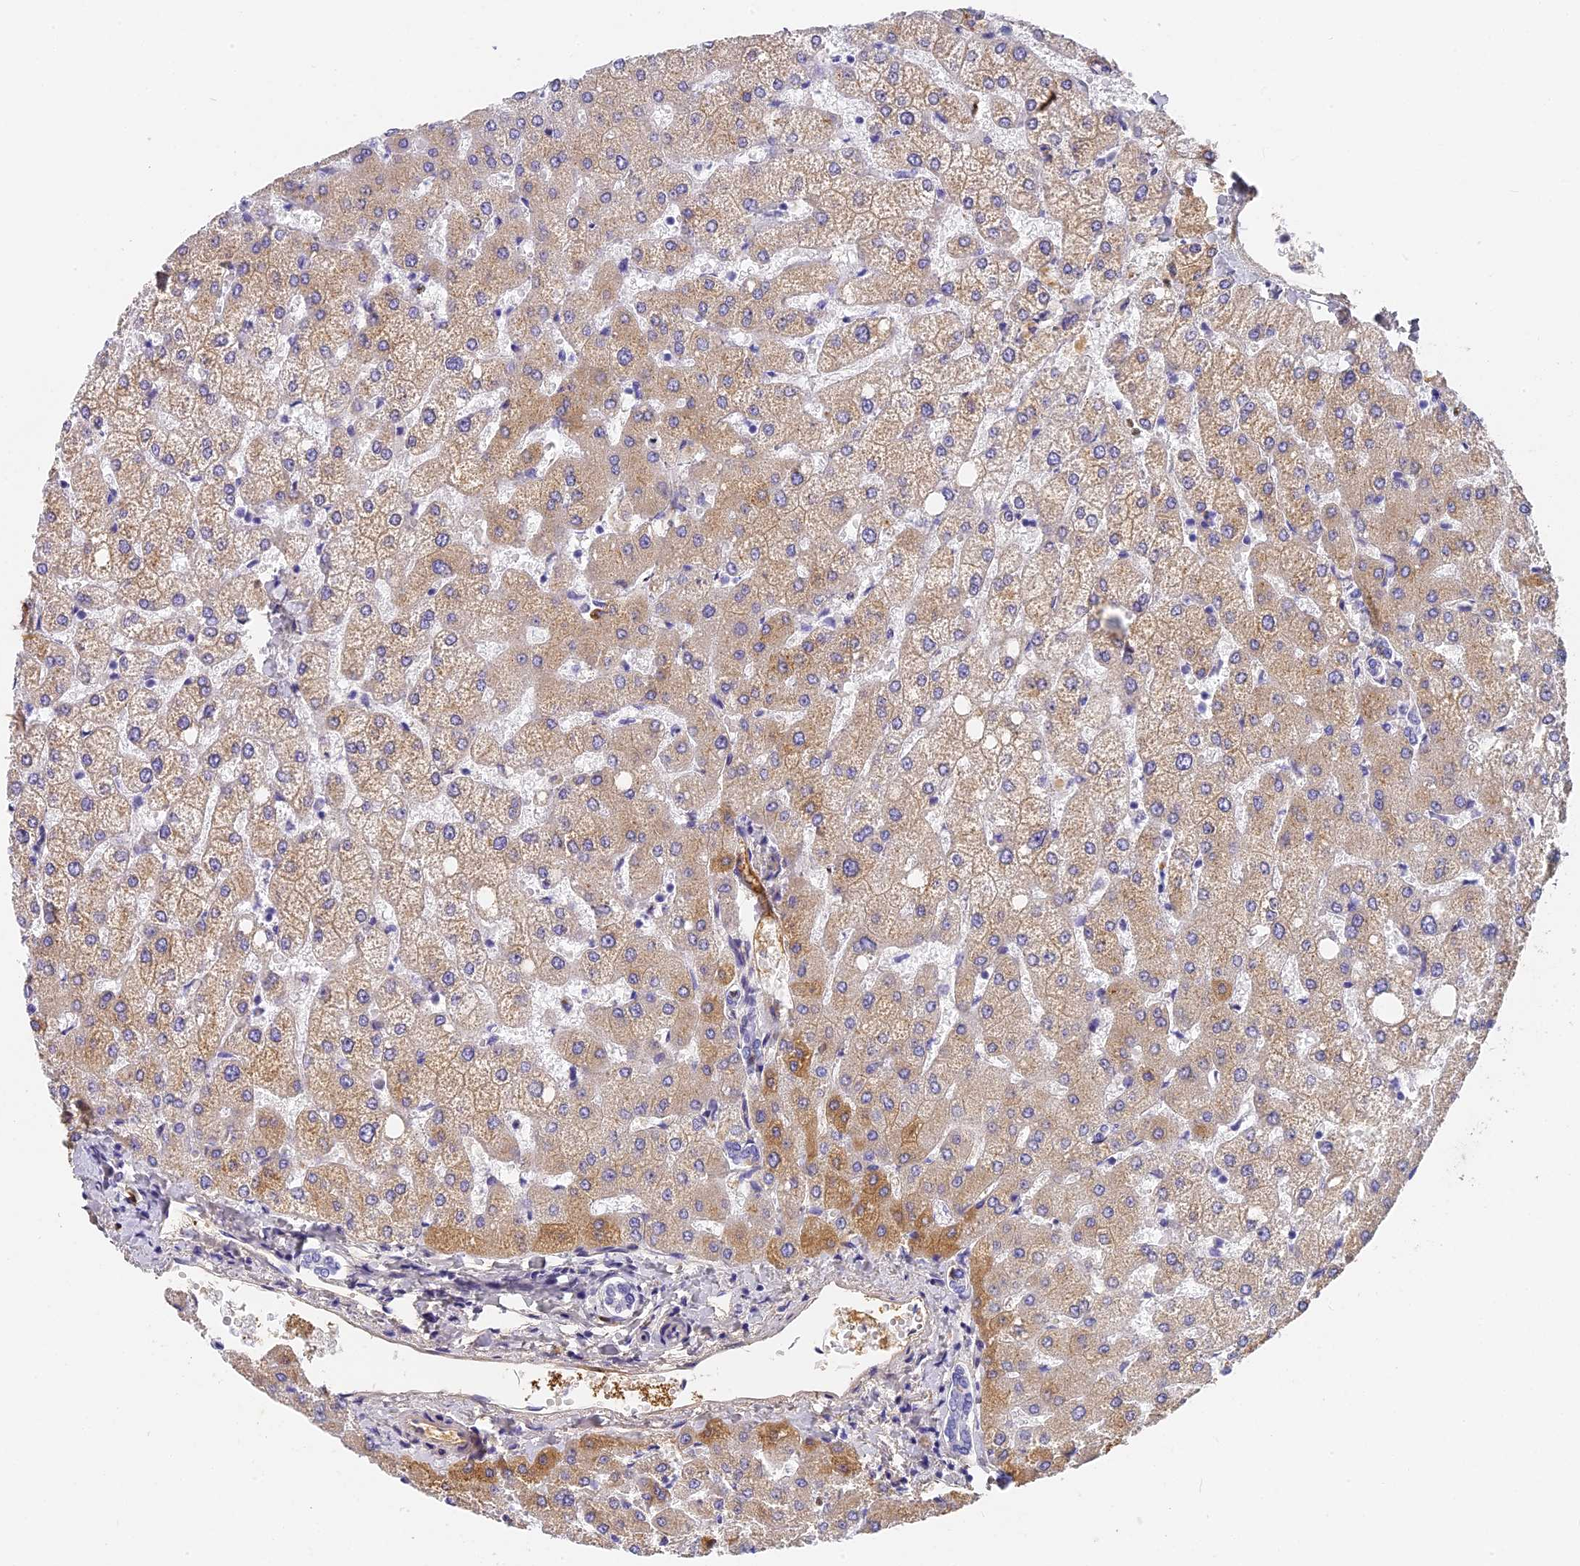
{"staining": {"intensity": "negative", "quantity": "none", "location": "none"}, "tissue": "liver", "cell_type": "Cholangiocytes", "image_type": "normal", "snomed": [{"axis": "morphology", "description": "Normal tissue, NOS"}, {"axis": "topography", "description": "Liver"}], "caption": "Immunohistochemistry (IHC) image of unremarkable human liver stained for a protein (brown), which demonstrates no expression in cholangiocytes. Nuclei are stained in blue.", "gene": "ITIH1", "patient": {"sex": "female", "age": 54}}